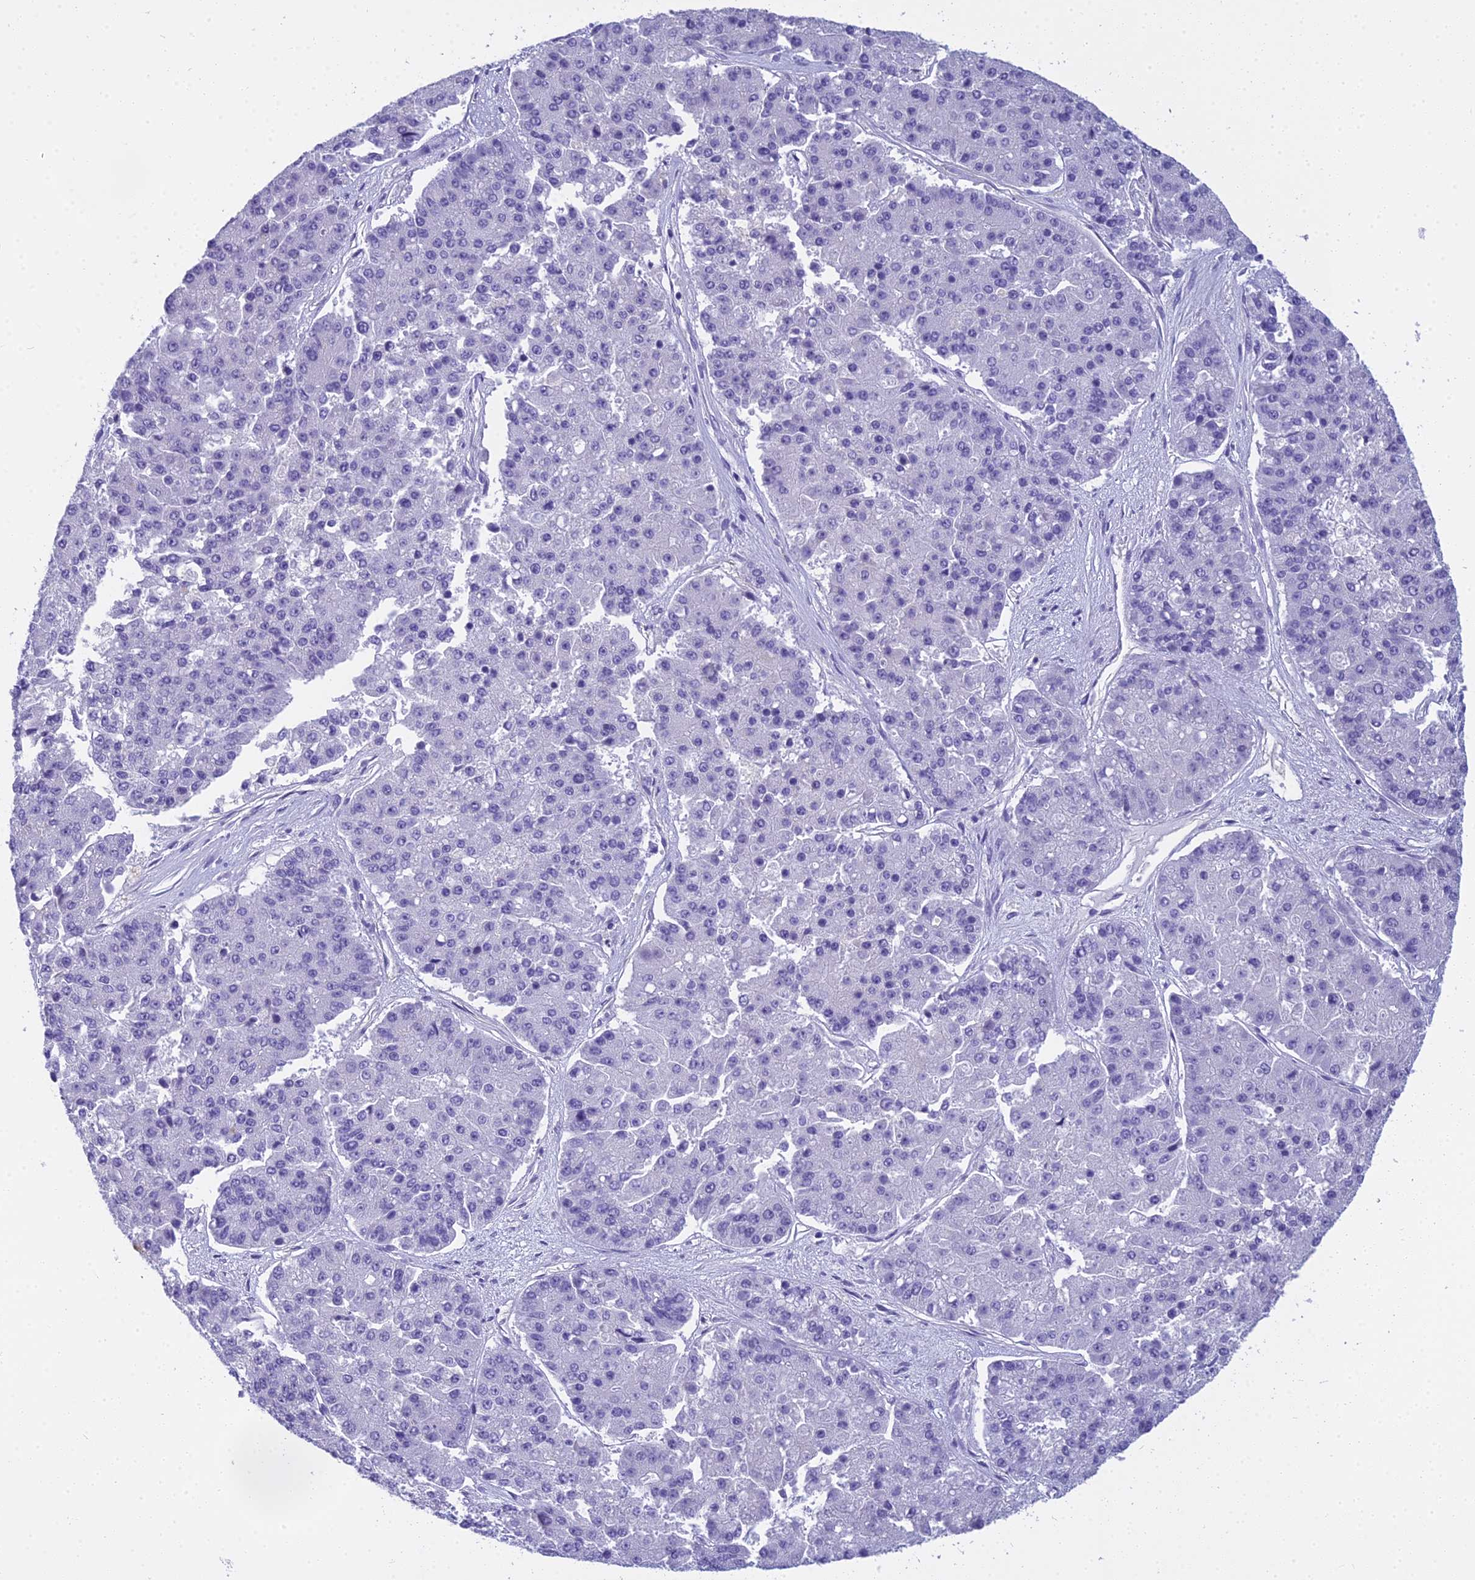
{"staining": {"intensity": "negative", "quantity": "none", "location": "none"}, "tissue": "pancreatic cancer", "cell_type": "Tumor cells", "image_type": "cancer", "snomed": [{"axis": "morphology", "description": "Adenocarcinoma, NOS"}, {"axis": "topography", "description": "Pancreas"}], "caption": "This is an IHC image of pancreatic cancer. There is no expression in tumor cells.", "gene": "NINJ1", "patient": {"sex": "male", "age": 50}}